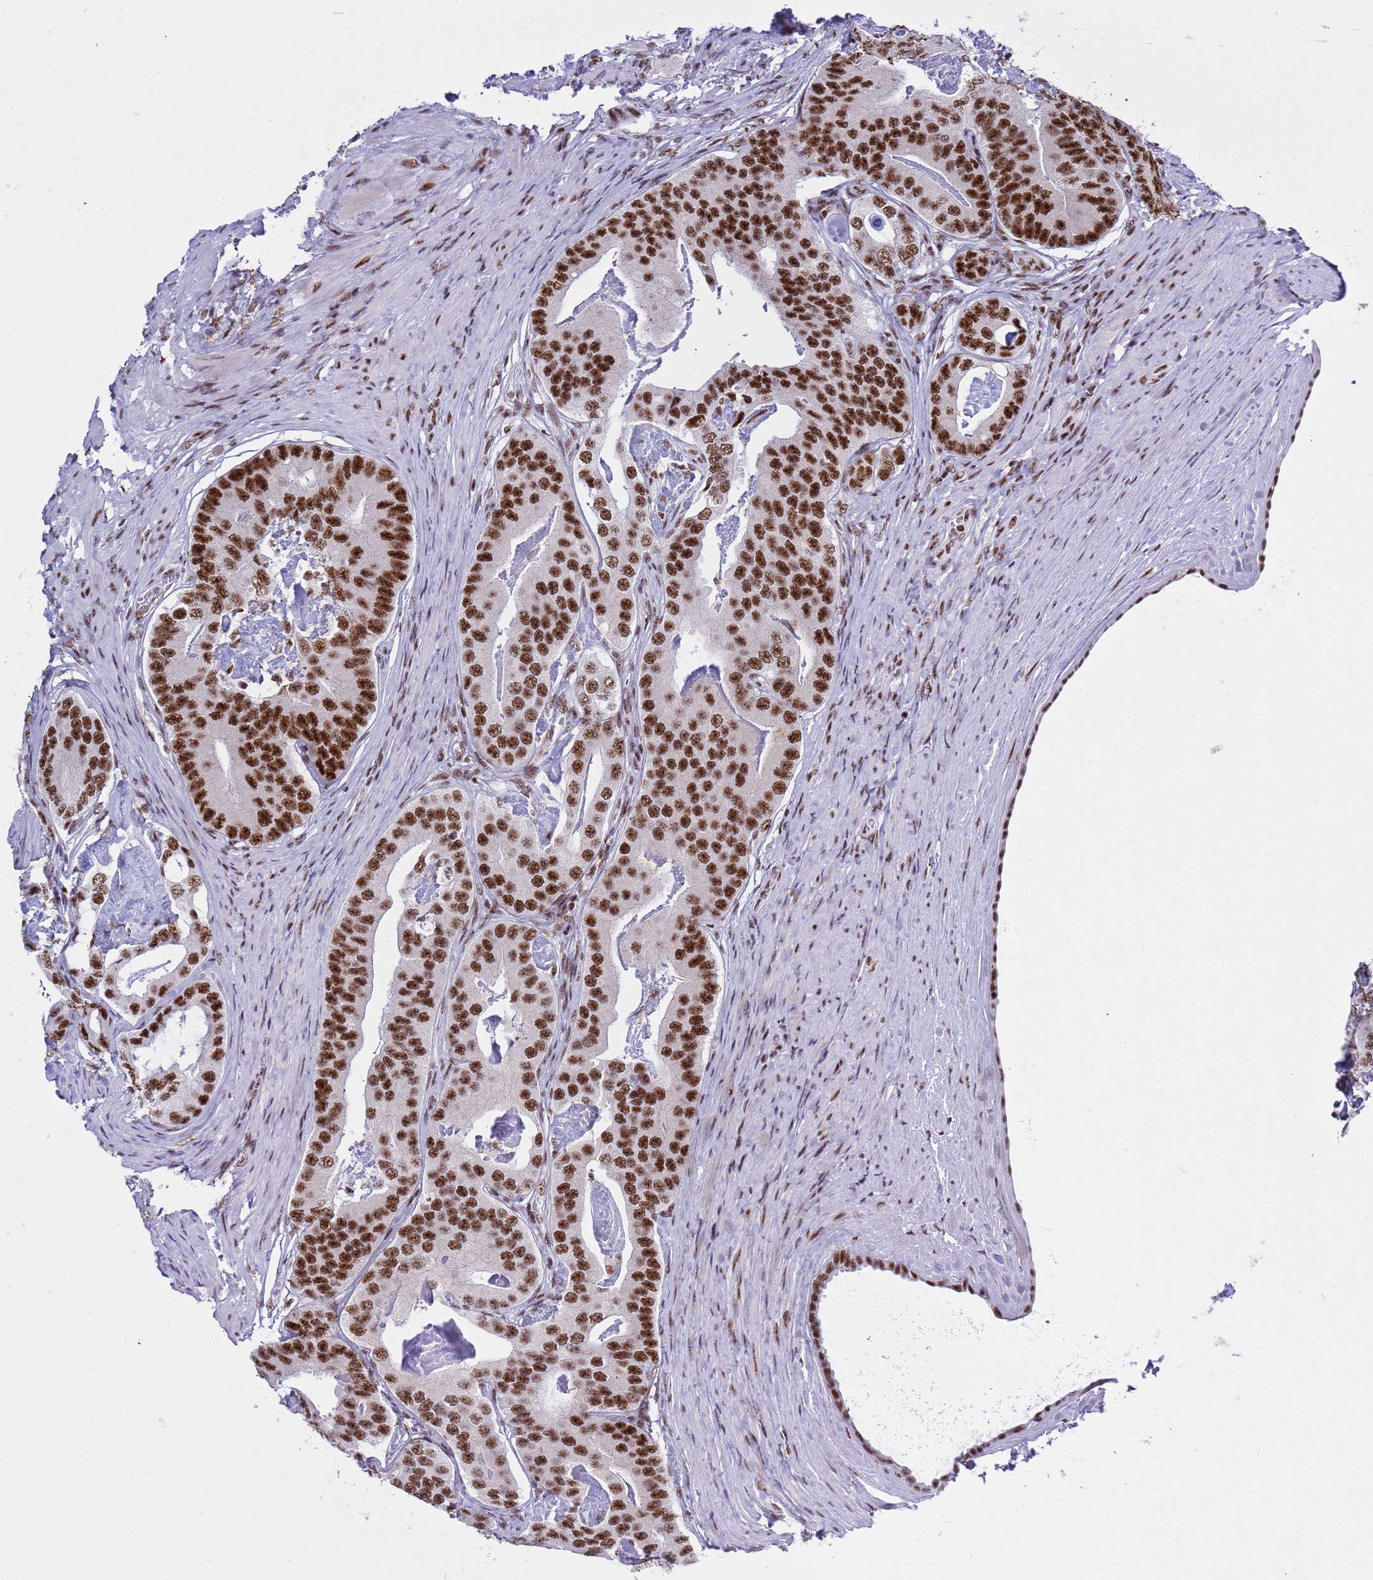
{"staining": {"intensity": "strong", "quantity": ">75%", "location": "nuclear"}, "tissue": "prostate cancer", "cell_type": "Tumor cells", "image_type": "cancer", "snomed": [{"axis": "morphology", "description": "Adenocarcinoma, Low grade"}, {"axis": "topography", "description": "Prostate"}], "caption": "Tumor cells show strong nuclear staining in about >75% of cells in prostate cancer (adenocarcinoma (low-grade)).", "gene": "THOC2", "patient": {"sex": "male", "age": 71}}